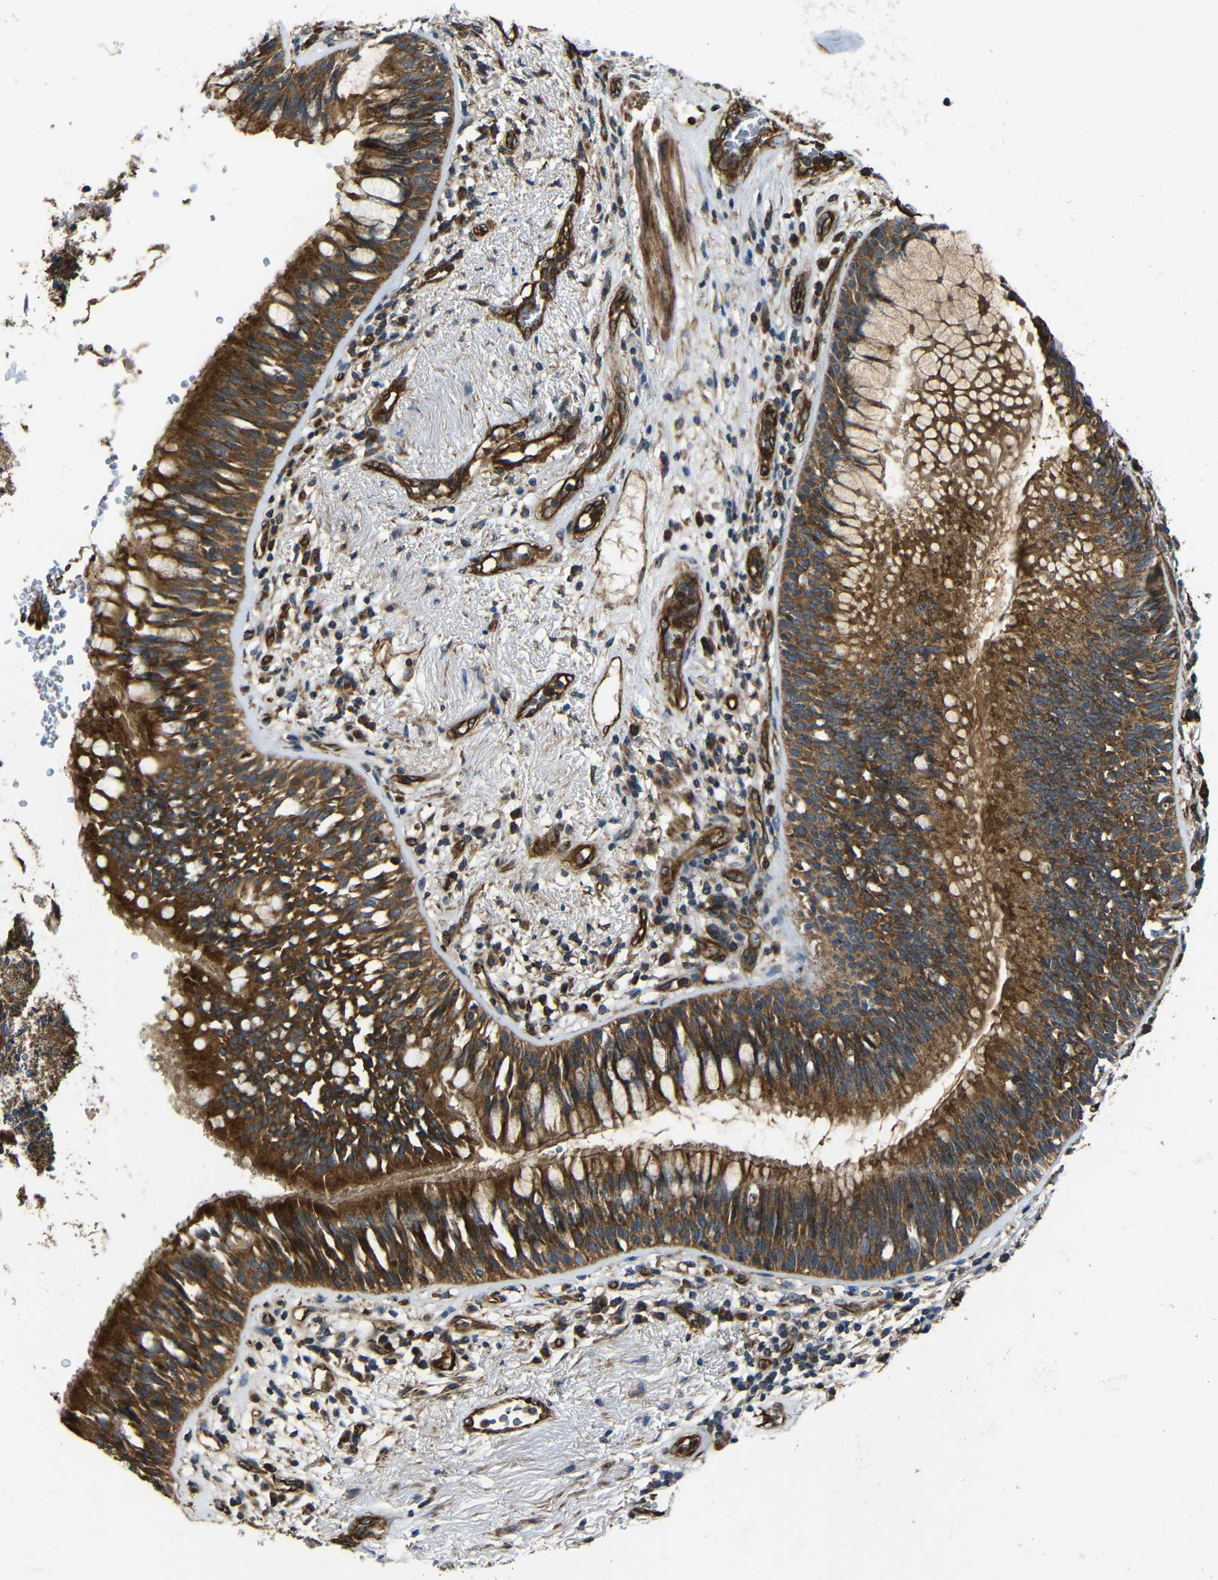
{"staining": {"intensity": "moderate", "quantity": ">75%", "location": "cytoplasmic/membranous"}, "tissue": "bronchus", "cell_type": "Respiratory epithelial cells", "image_type": "normal", "snomed": [{"axis": "morphology", "description": "Normal tissue, NOS"}, {"axis": "morphology", "description": "Adenocarcinoma, NOS"}, {"axis": "morphology", "description": "Adenocarcinoma, metastatic, NOS"}, {"axis": "topography", "description": "Lymph node"}, {"axis": "topography", "description": "Bronchus"}, {"axis": "topography", "description": "Lung"}], "caption": "Bronchus stained with IHC reveals moderate cytoplasmic/membranous staining in about >75% of respiratory epithelial cells.", "gene": "PTCH1", "patient": {"sex": "female", "age": 54}}